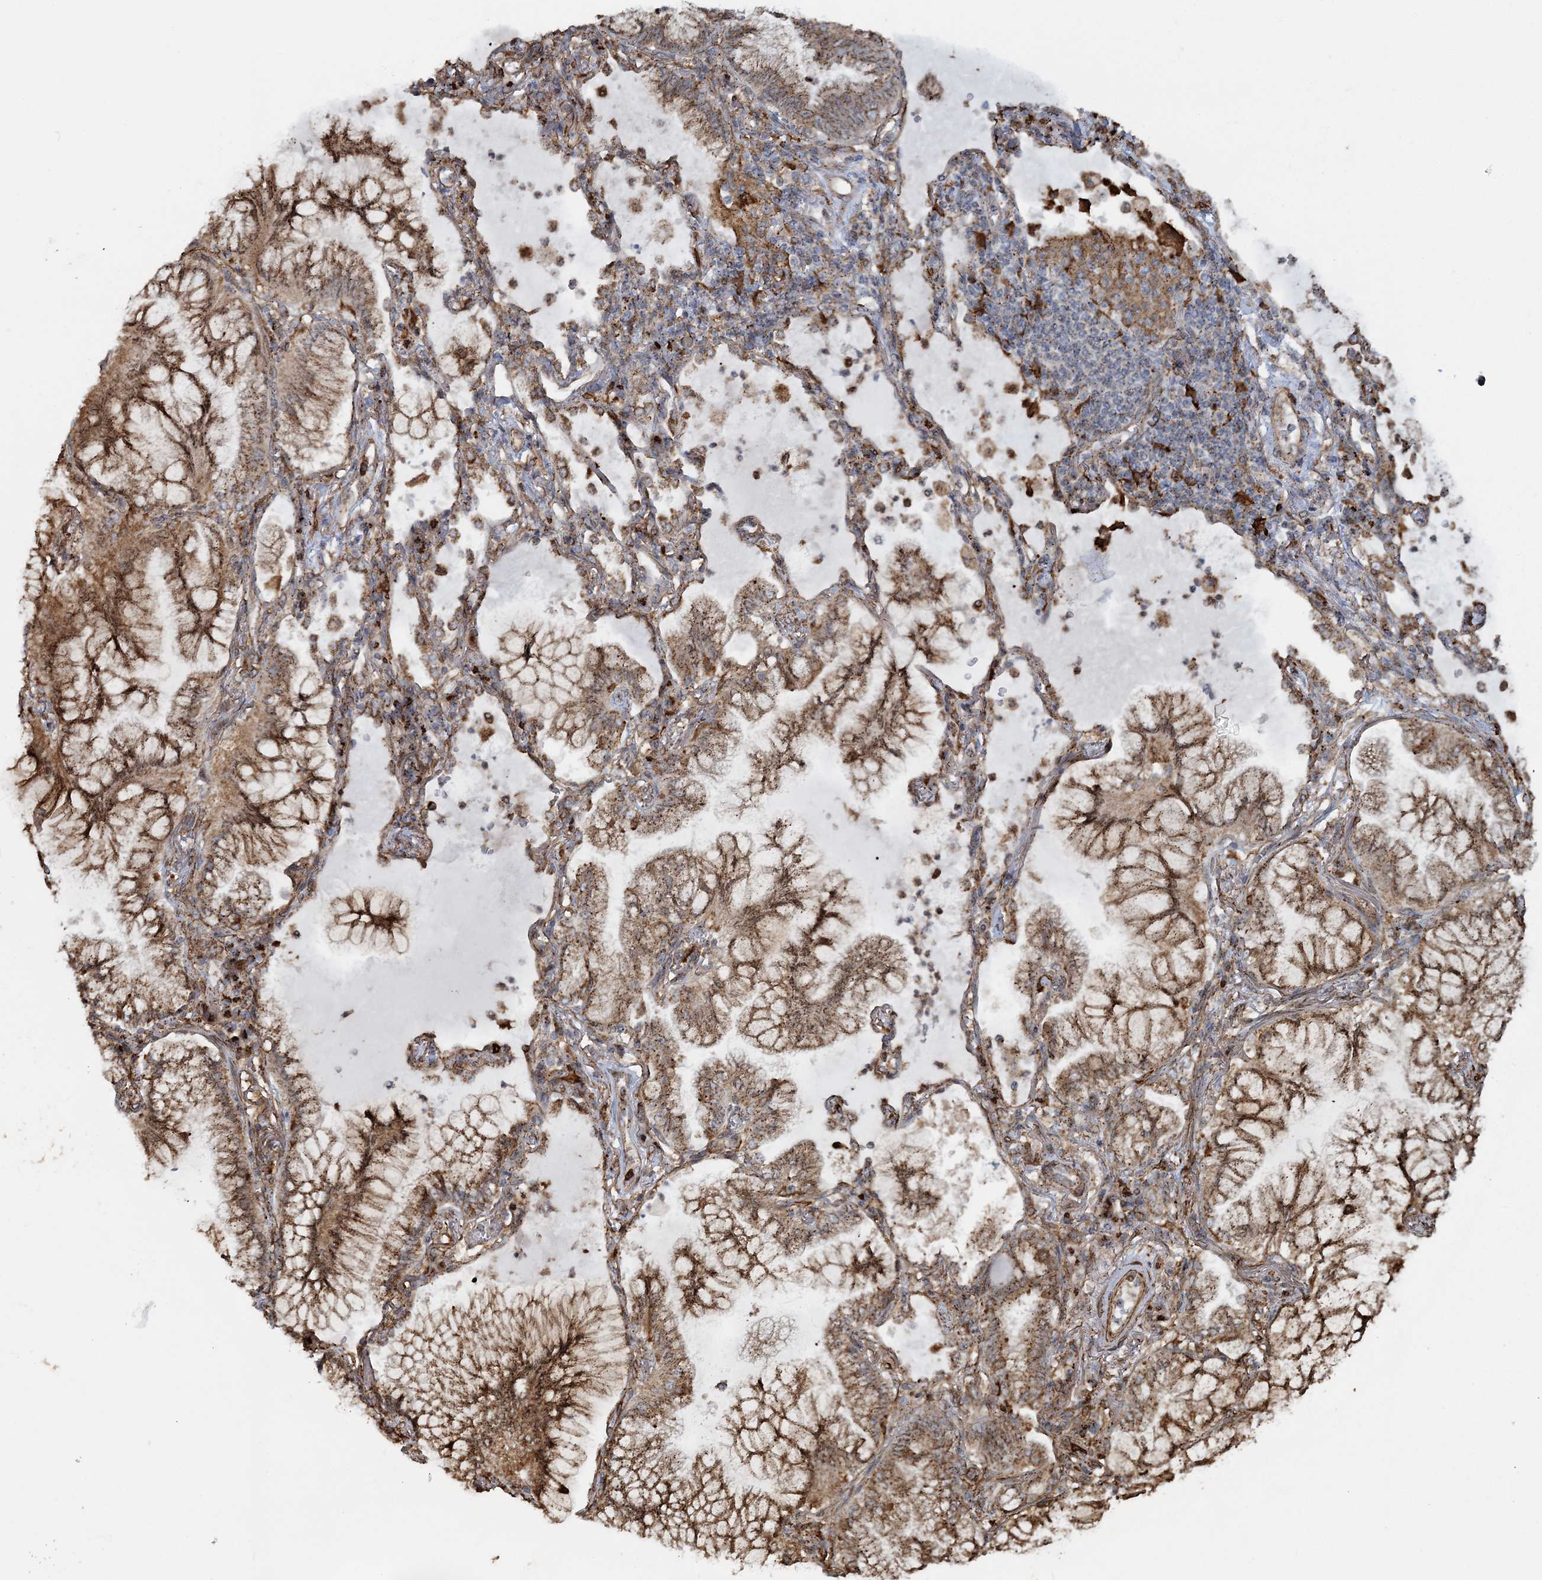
{"staining": {"intensity": "moderate", "quantity": ">75%", "location": "cytoplasmic/membranous"}, "tissue": "lung cancer", "cell_type": "Tumor cells", "image_type": "cancer", "snomed": [{"axis": "morphology", "description": "Adenocarcinoma, NOS"}, {"axis": "topography", "description": "Lung"}], "caption": "High-magnification brightfield microscopy of adenocarcinoma (lung) stained with DAB (brown) and counterstained with hematoxylin (blue). tumor cells exhibit moderate cytoplasmic/membranous positivity is identified in about>75% of cells. (brown staining indicates protein expression, while blue staining denotes nuclei).", "gene": "TRAF3IP2", "patient": {"sex": "female", "age": 70}}